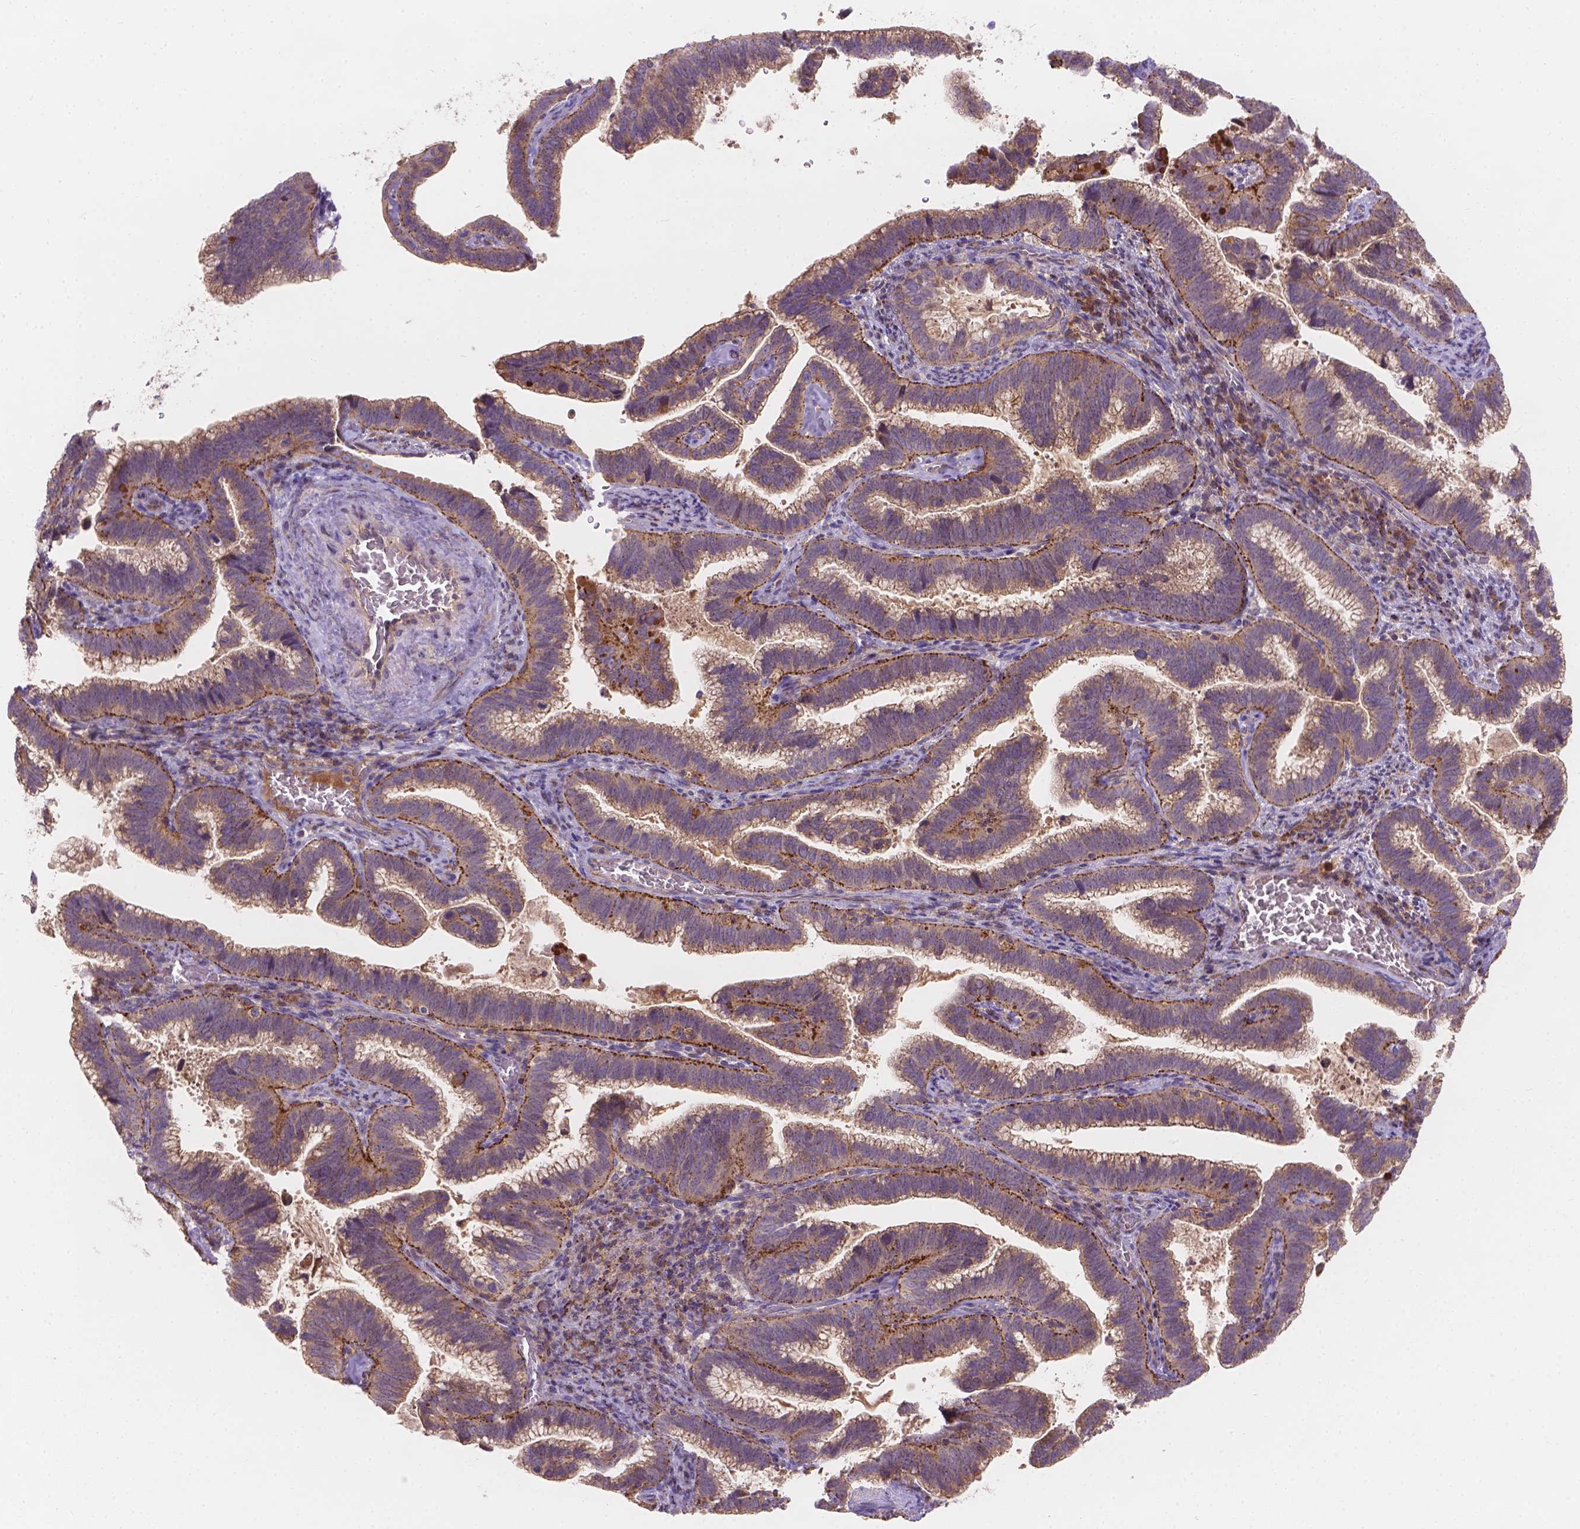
{"staining": {"intensity": "strong", "quantity": "25%-75%", "location": "cytoplasmic/membranous"}, "tissue": "cervical cancer", "cell_type": "Tumor cells", "image_type": "cancer", "snomed": [{"axis": "morphology", "description": "Adenocarcinoma, NOS"}, {"axis": "topography", "description": "Cervix"}], "caption": "An image showing strong cytoplasmic/membranous staining in approximately 25%-75% of tumor cells in adenocarcinoma (cervical), as visualized by brown immunohistochemical staining.", "gene": "CDK10", "patient": {"sex": "female", "age": 61}}